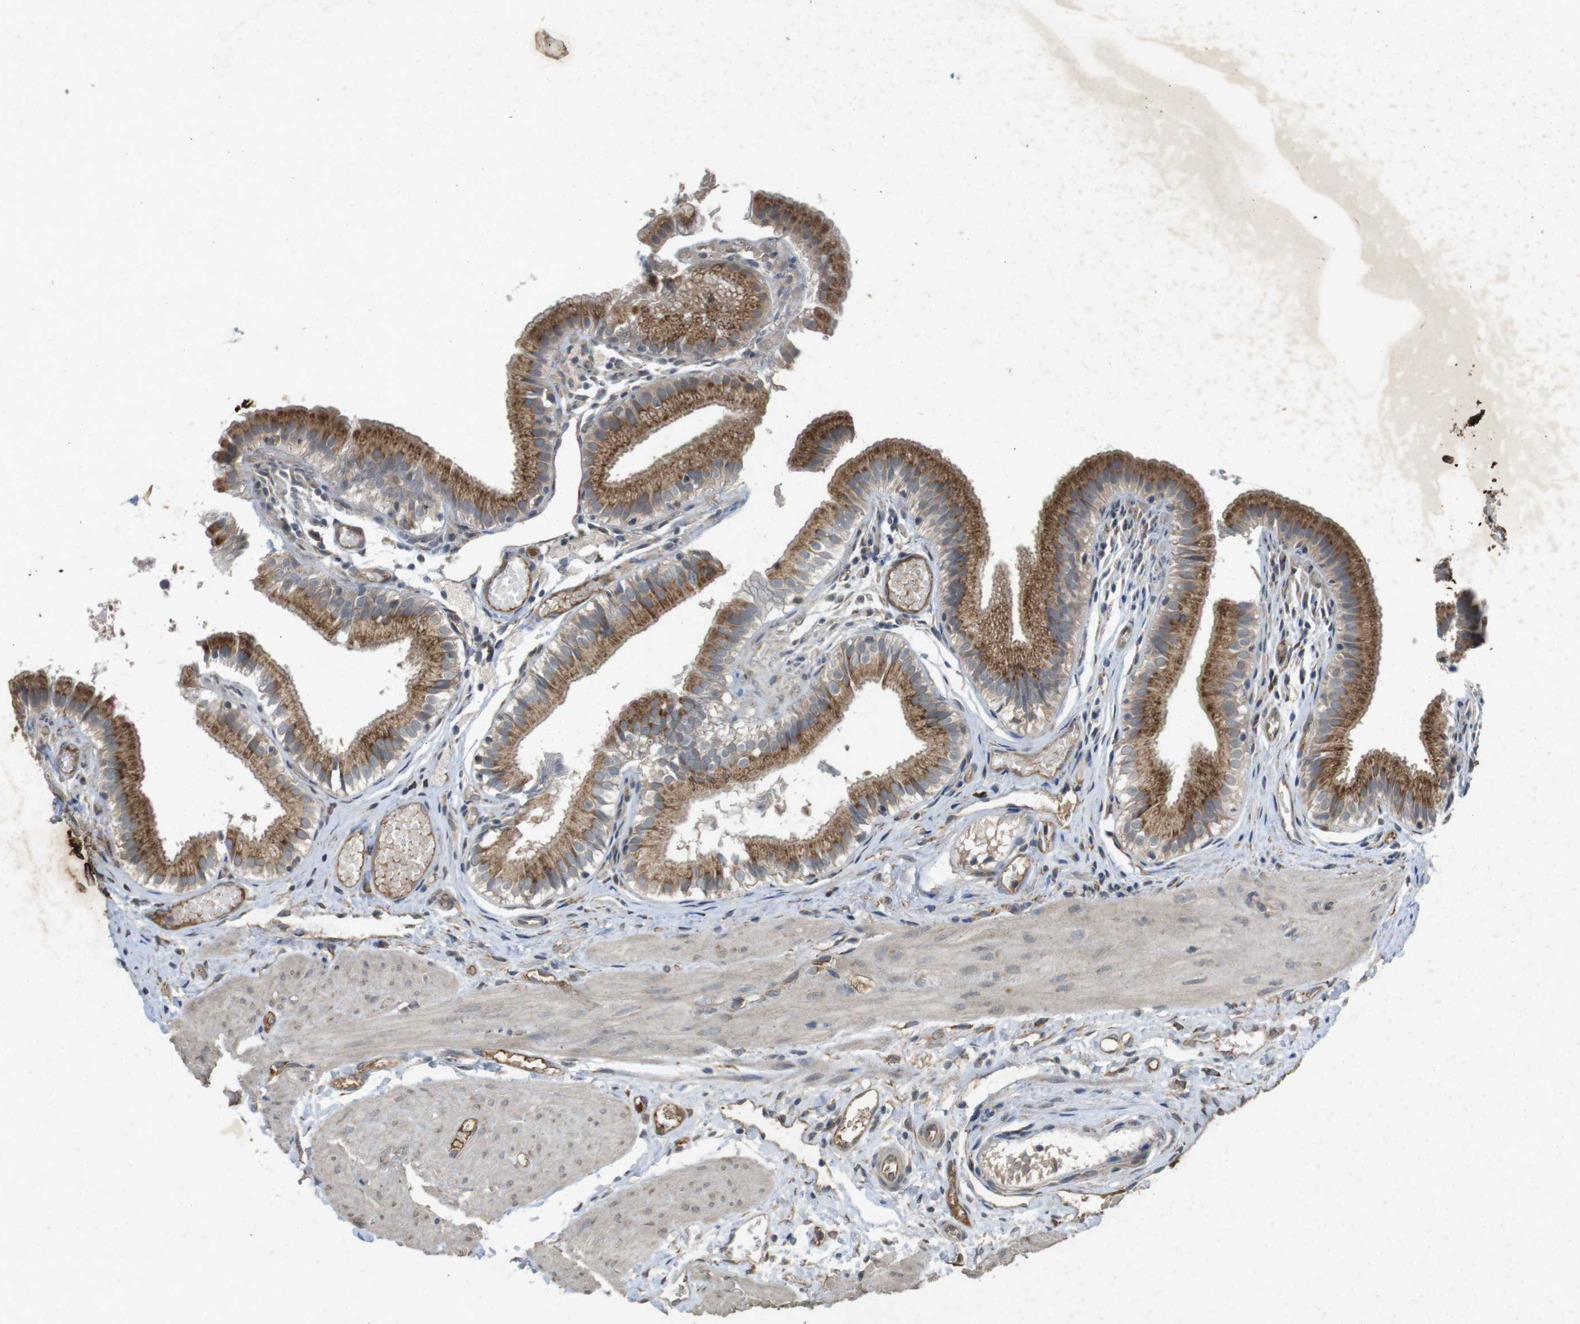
{"staining": {"intensity": "moderate", "quantity": ">75%", "location": "cytoplasmic/membranous"}, "tissue": "gallbladder", "cell_type": "Glandular cells", "image_type": "normal", "snomed": [{"axis": "morphology", "description": "Normal tissue, NOS"}, {"axis": "topography", "description": "Gallbladder"}], "caption": "Glandular cells reveal medium levels of moderate cytoplasmic/membranous expression in approximately >75% of cells in benign human gallbladder. The protein of interest is shown in brown color, while the nuclei are stained blue.", "gene": "FLCN", "patient": {"sex": "female", "age": 26}}